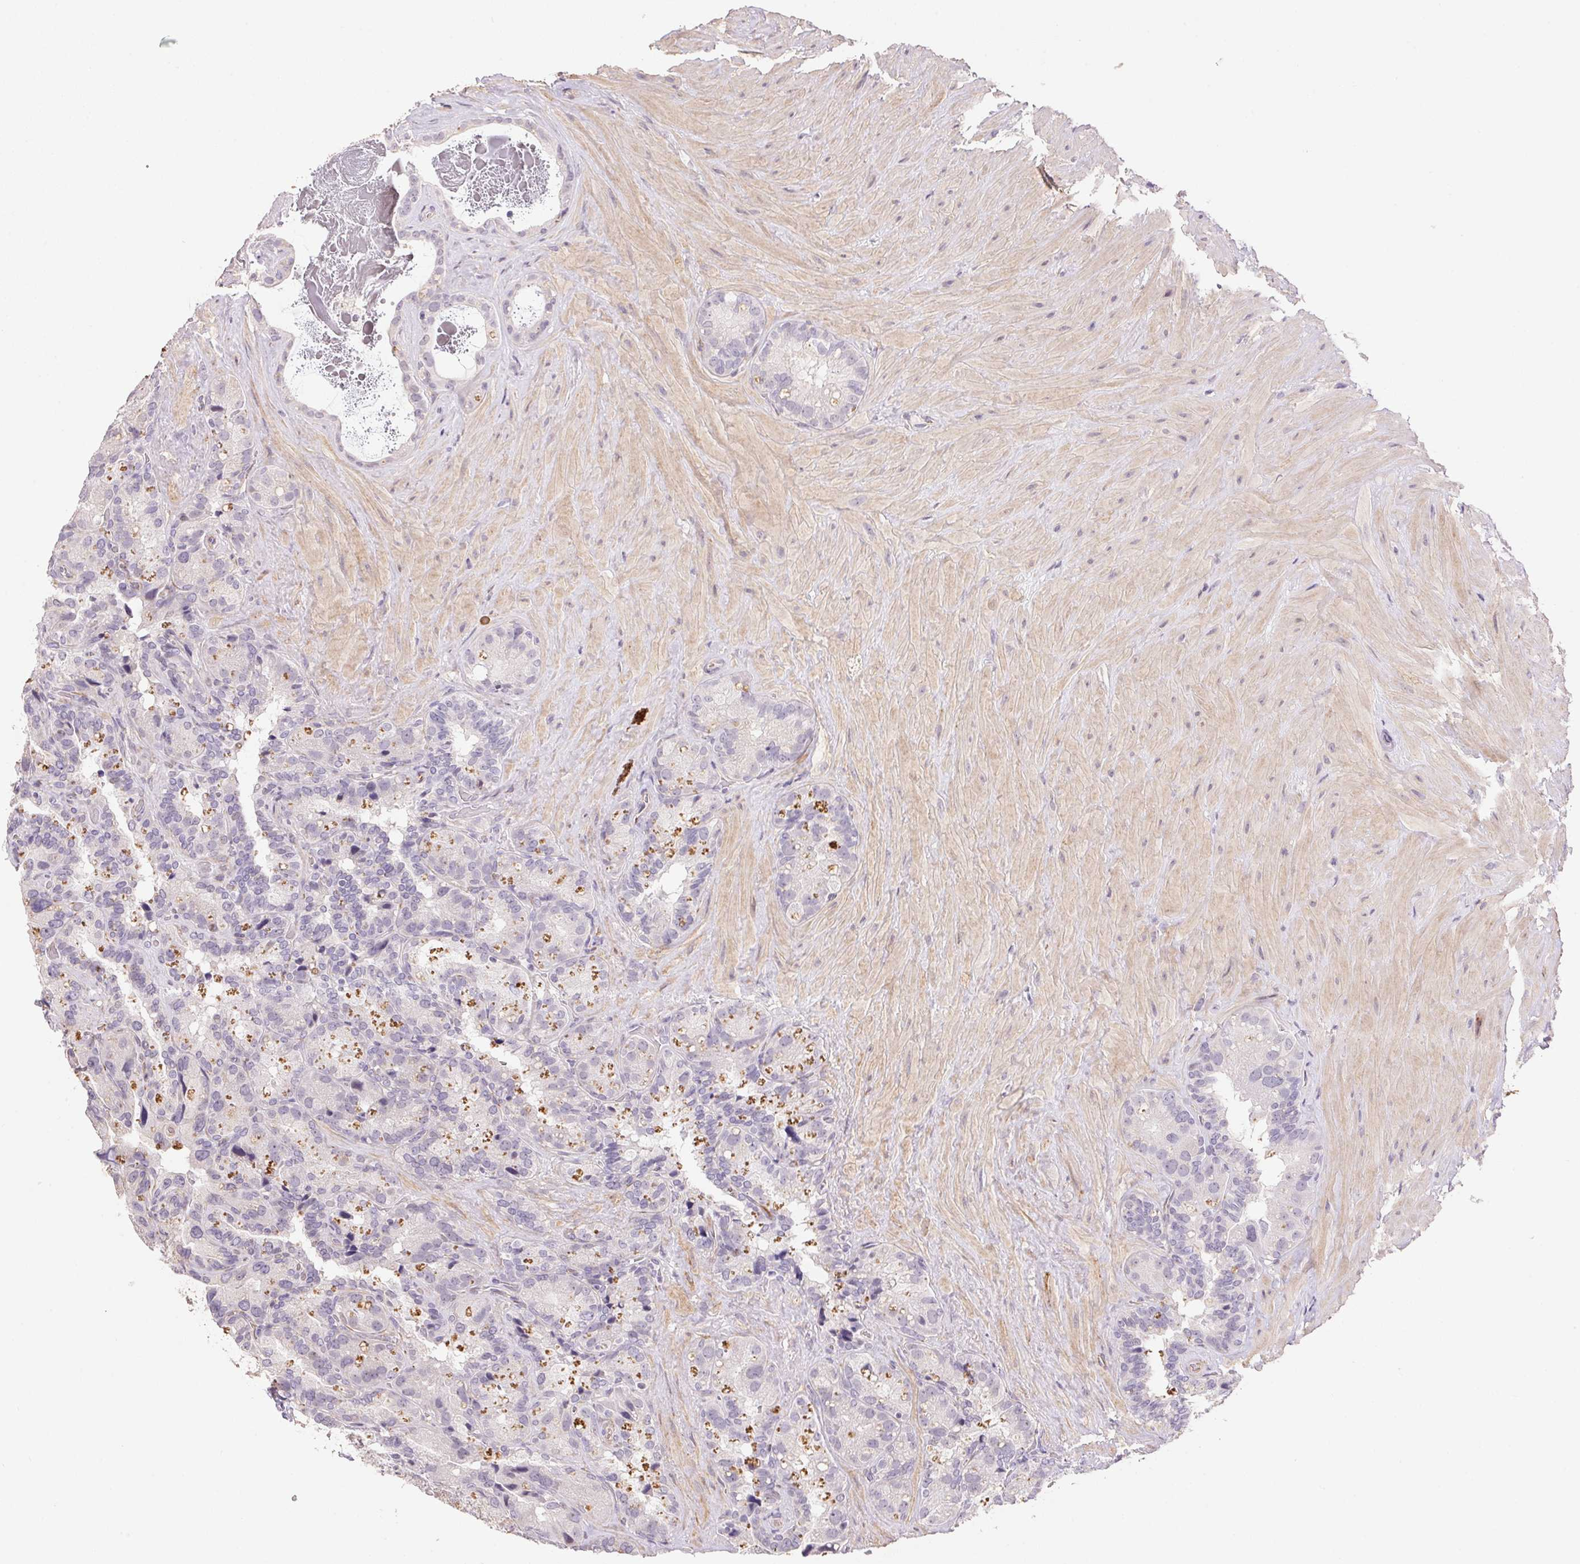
{"staining": {"intensity": "moderate", "quantity": "<25%", "location": "cytoplasmic/membranous"}, "tissue": "seminal vesicle", "cell_type": "Glandular cells", "image_type": "normal", "snomed": [{"axis": "morphology", "description": "Normal tissue, NOS"}, {"axis": "topography", "description": "Seminal veicle"}], "caption": "Moderate cytoplasmic/membranous protein expression is appreciated in about <25% of glandular cells in seminal vesicle. (DAB (3,3'-diaminobenzidine) IHC with brightfield microscopy, high magnification).", "gene": "GYG2", "patient": {"sex": "male", "age": 60}}